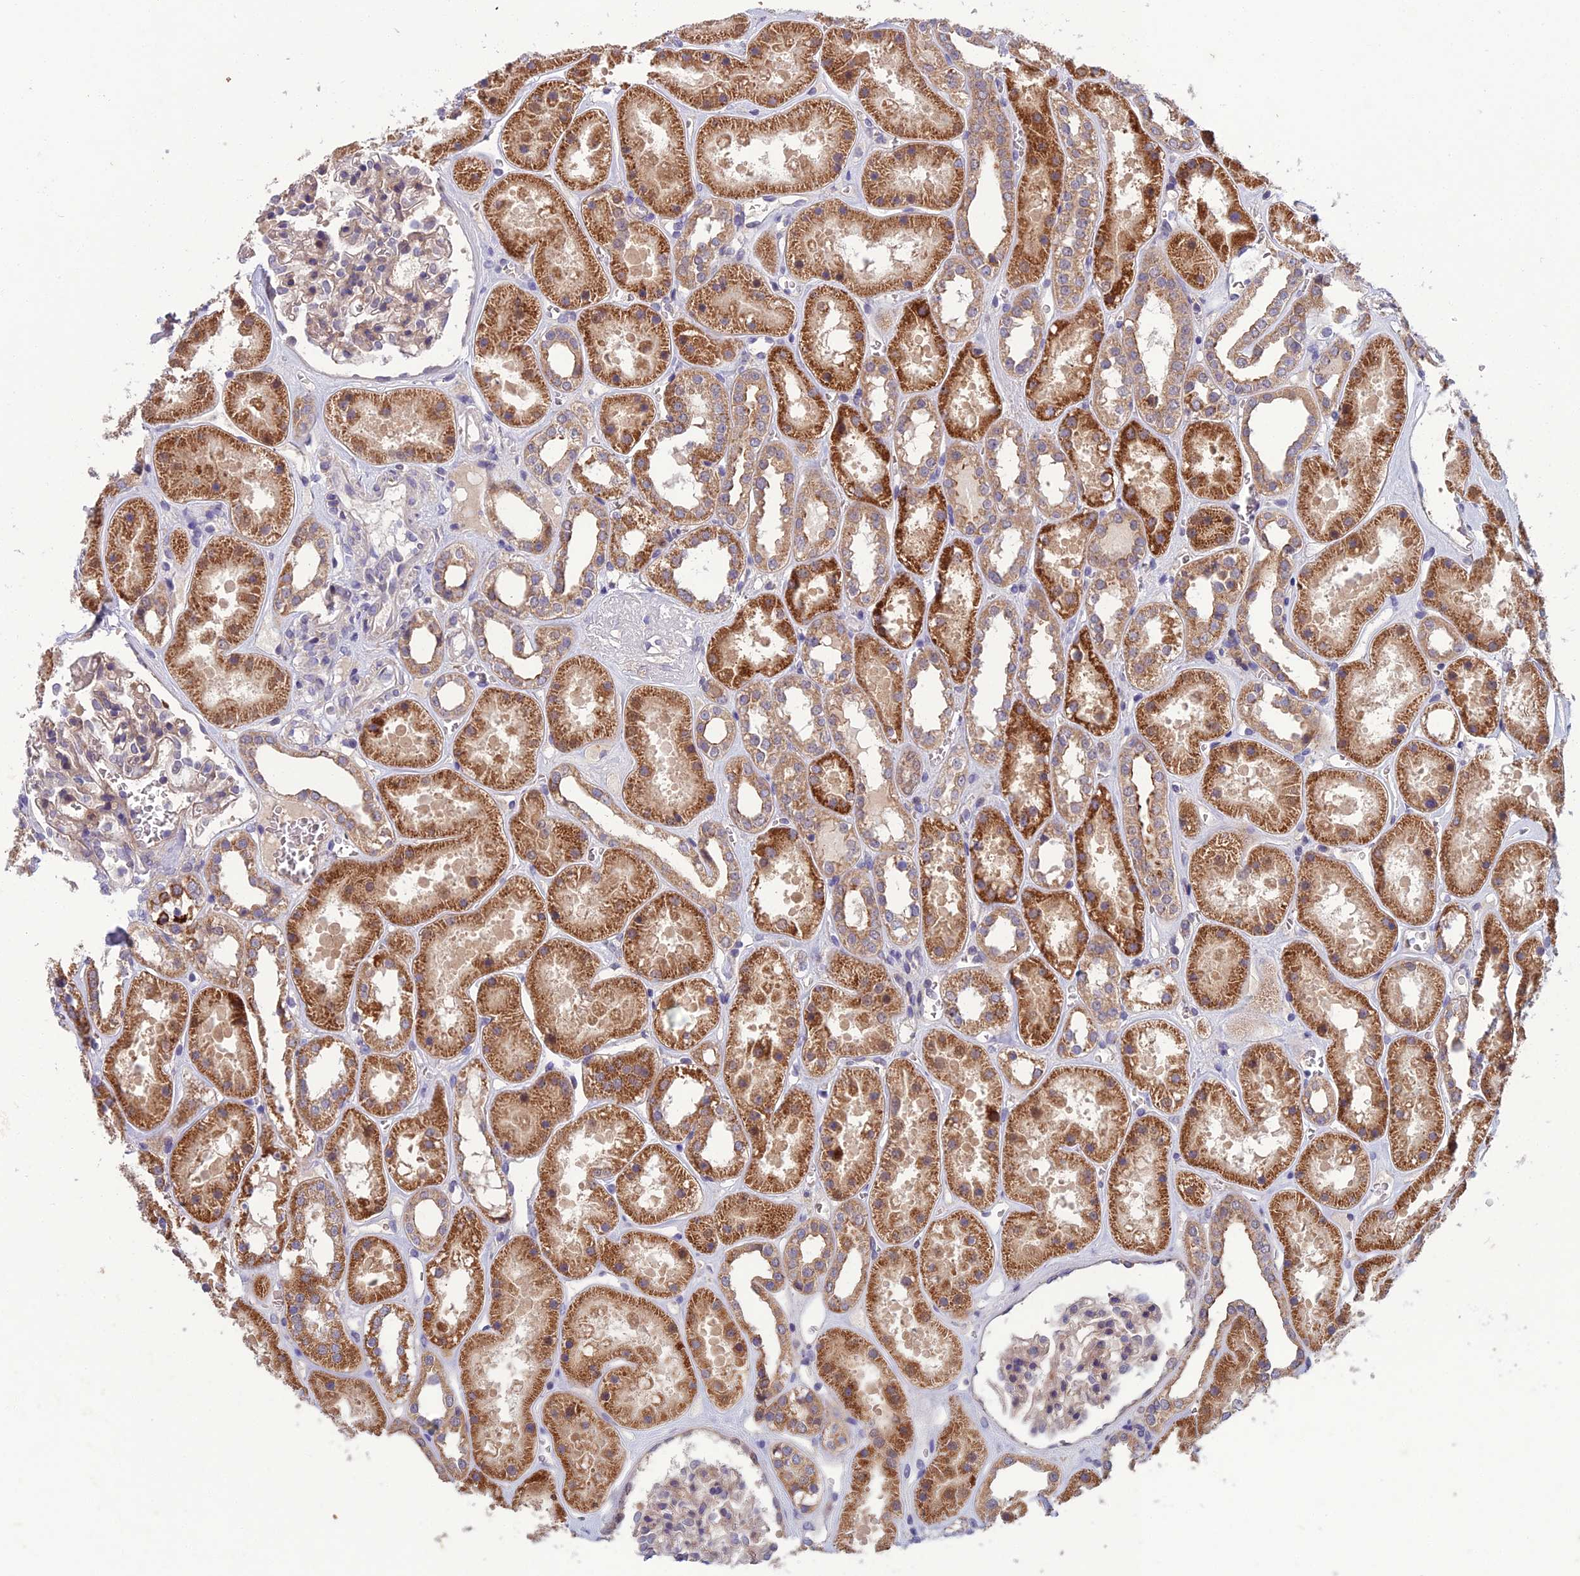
{"staining": {"intensity": "weak", "quantity": "25%-75%", "location": "cytoplasmic/membranous"}, "tissue": "kidney", "cell_type": "Cells in glomeruli", "image_type": "normal", "snomed": [{"axis": "morphology", "description": "Normal tissue, NOS"}, {"axis": "topography", "description": "Kidney"}], "caption": "An image showing weak cytoplasmic/membranous positivity in approximately 25%-75% of cells in glomeruli in normal kidney, as visualized by brown immunohistochemical staining.", "gene": "GIPC1", "patient": {"sex": "female", "age": 41}}